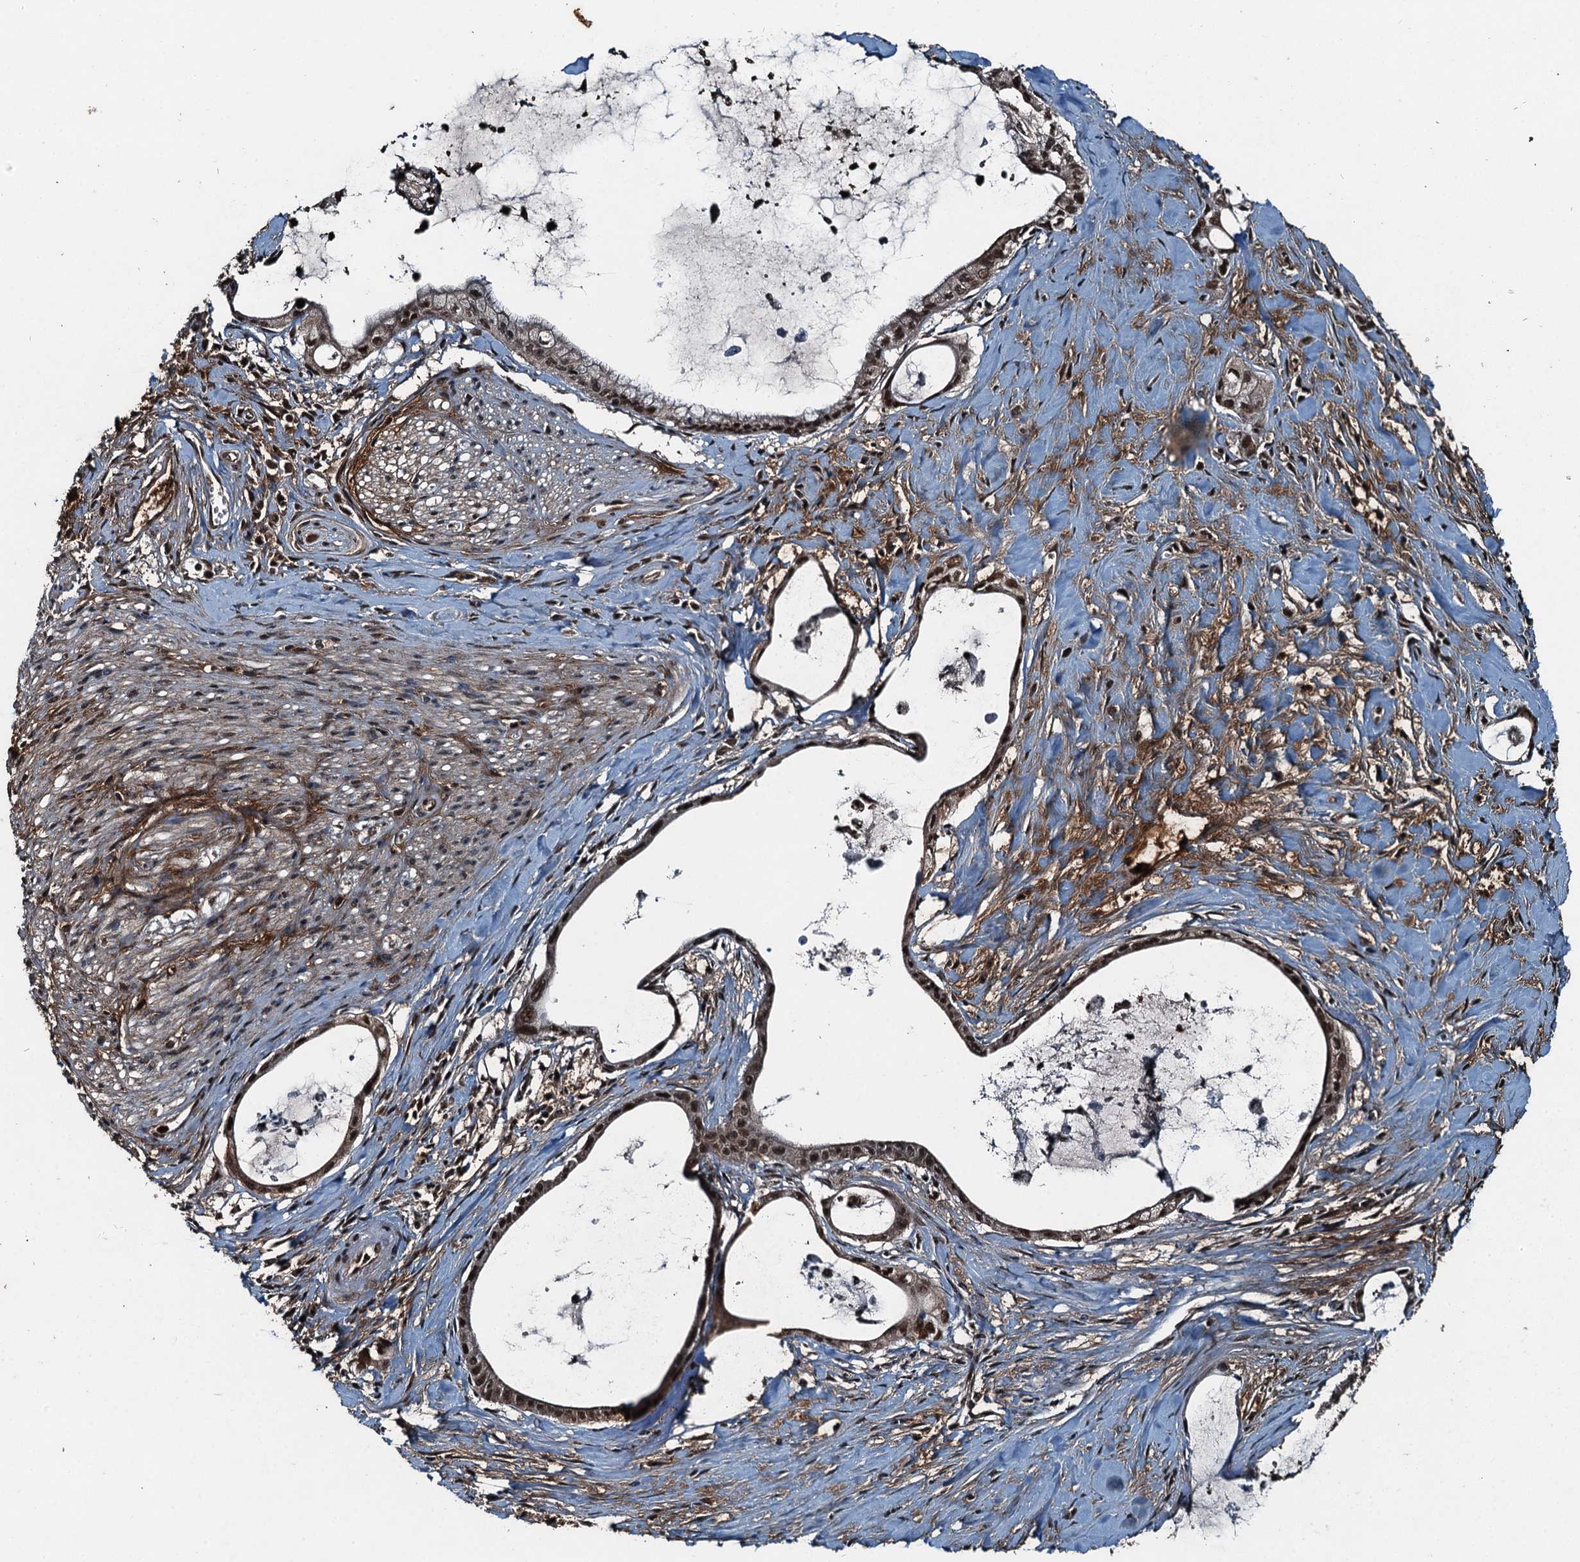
{"staining": {"intensity": "moderate", "quantity": ">75%", "location": "nuclear"}, "tissue": "pancreatic cancer", "cell_type": "Tumor cells", "image_type": "cancer", "snomed": [{"axis": "morphology", "description": "Adenocarcinoma, NOS"}, {"axis": "topography", "description": "Pancreas"}], "caption": "Moderate nuclear staining is seen in approximately >75% of tumor cells in pancreatic cancer (adenocarcinoma).", "gene": "UBXN6", "patient": {"sex": "male", "age": 72}}